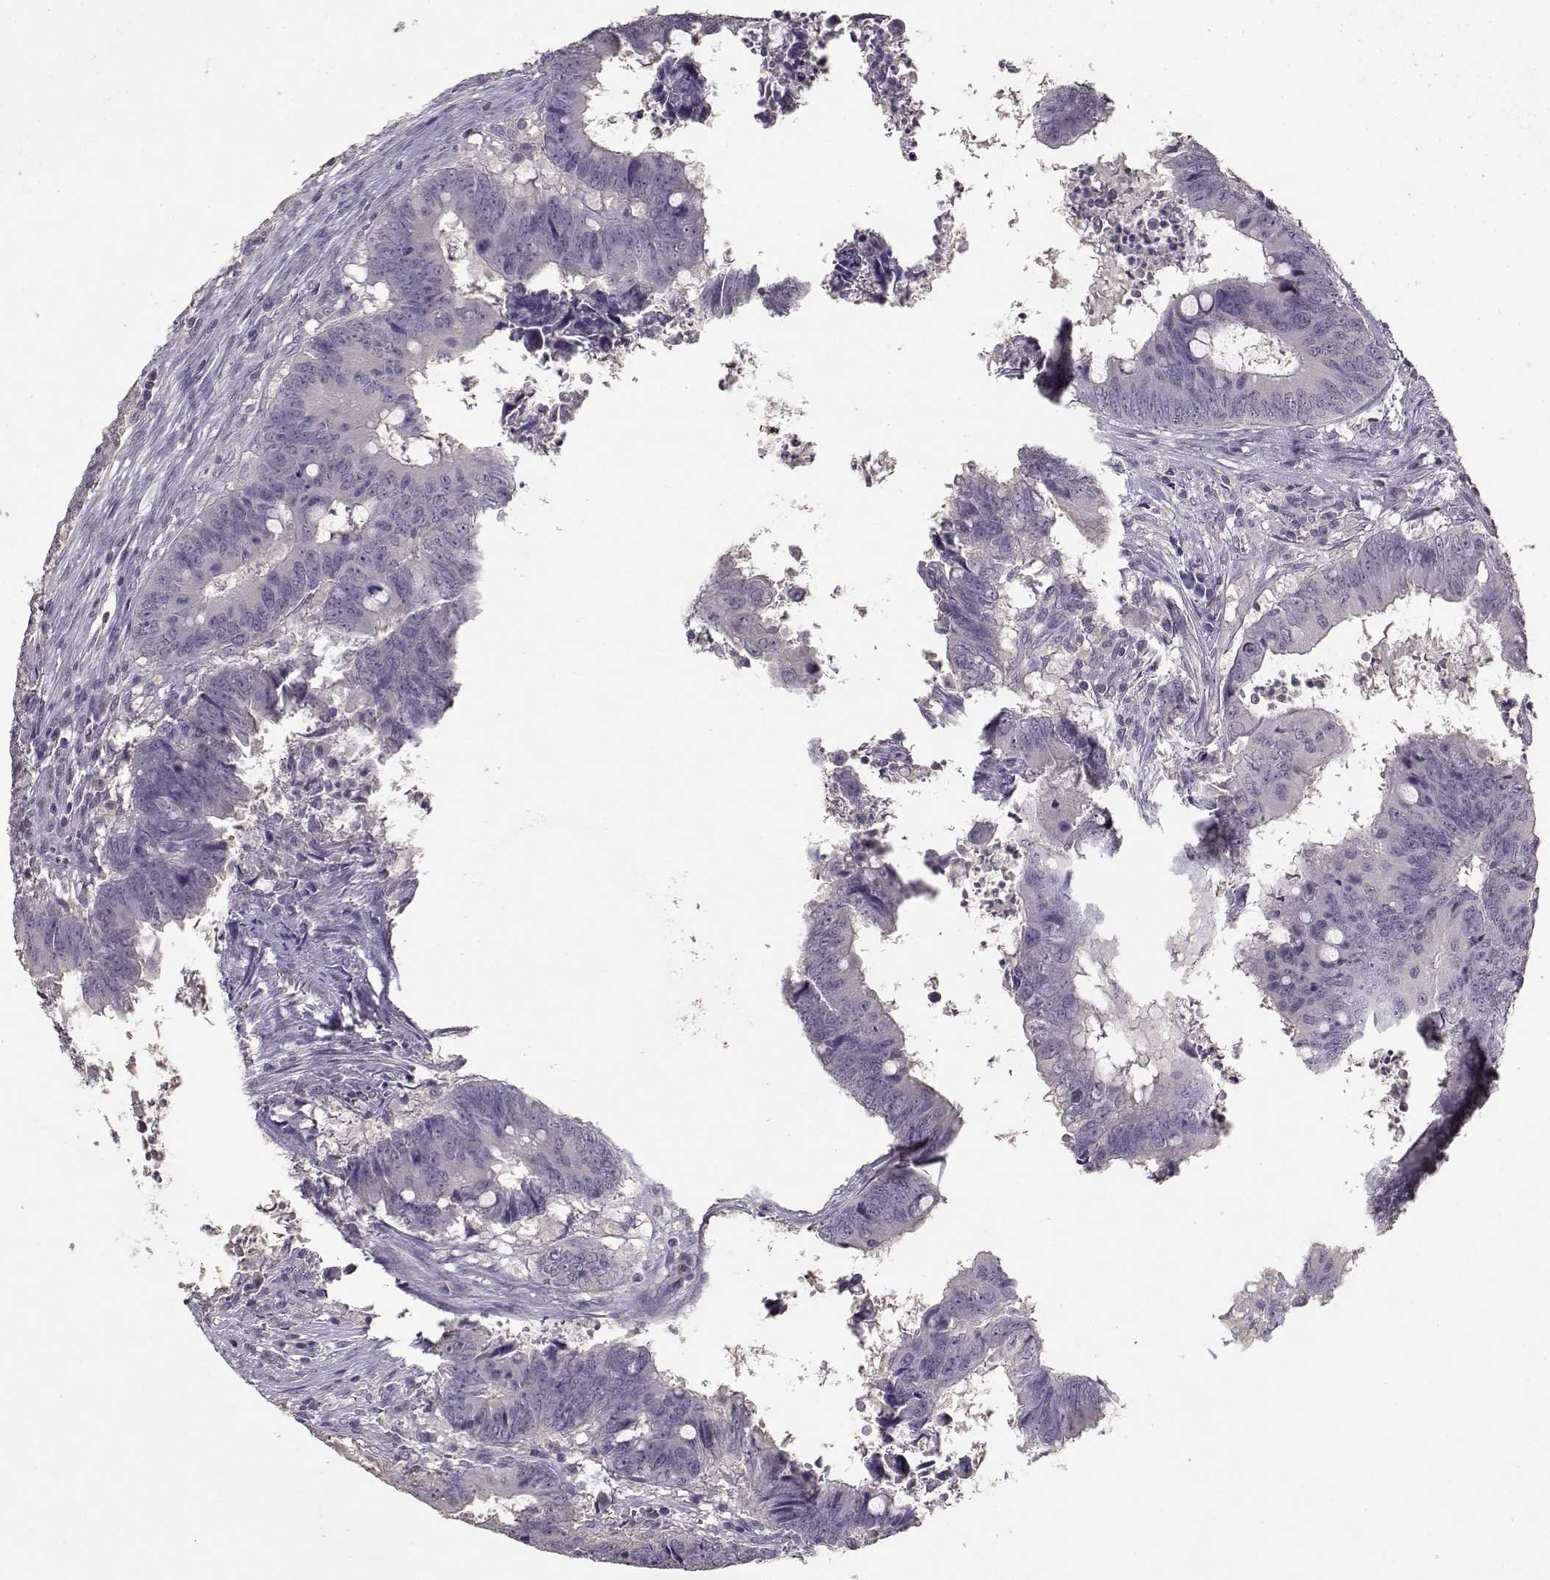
{"staining": {"intensity": "negative", "quantity": "none", "location": "none"}, "tissue": "colorectal cancer", "cell_type": "Tumor cells", "image_type": "cancer", "snomed": [{"axis": "morphology", "description": "Adenocarcinoma, NOS"}, {"axis": "topography", "description": "Colon"}], "caption": "The histopathology image shows no staining of tumor cells in adenocarcinoma (colorectal).", "gene": "UROC1", "patient": {"sex": "female", "age": 82}}